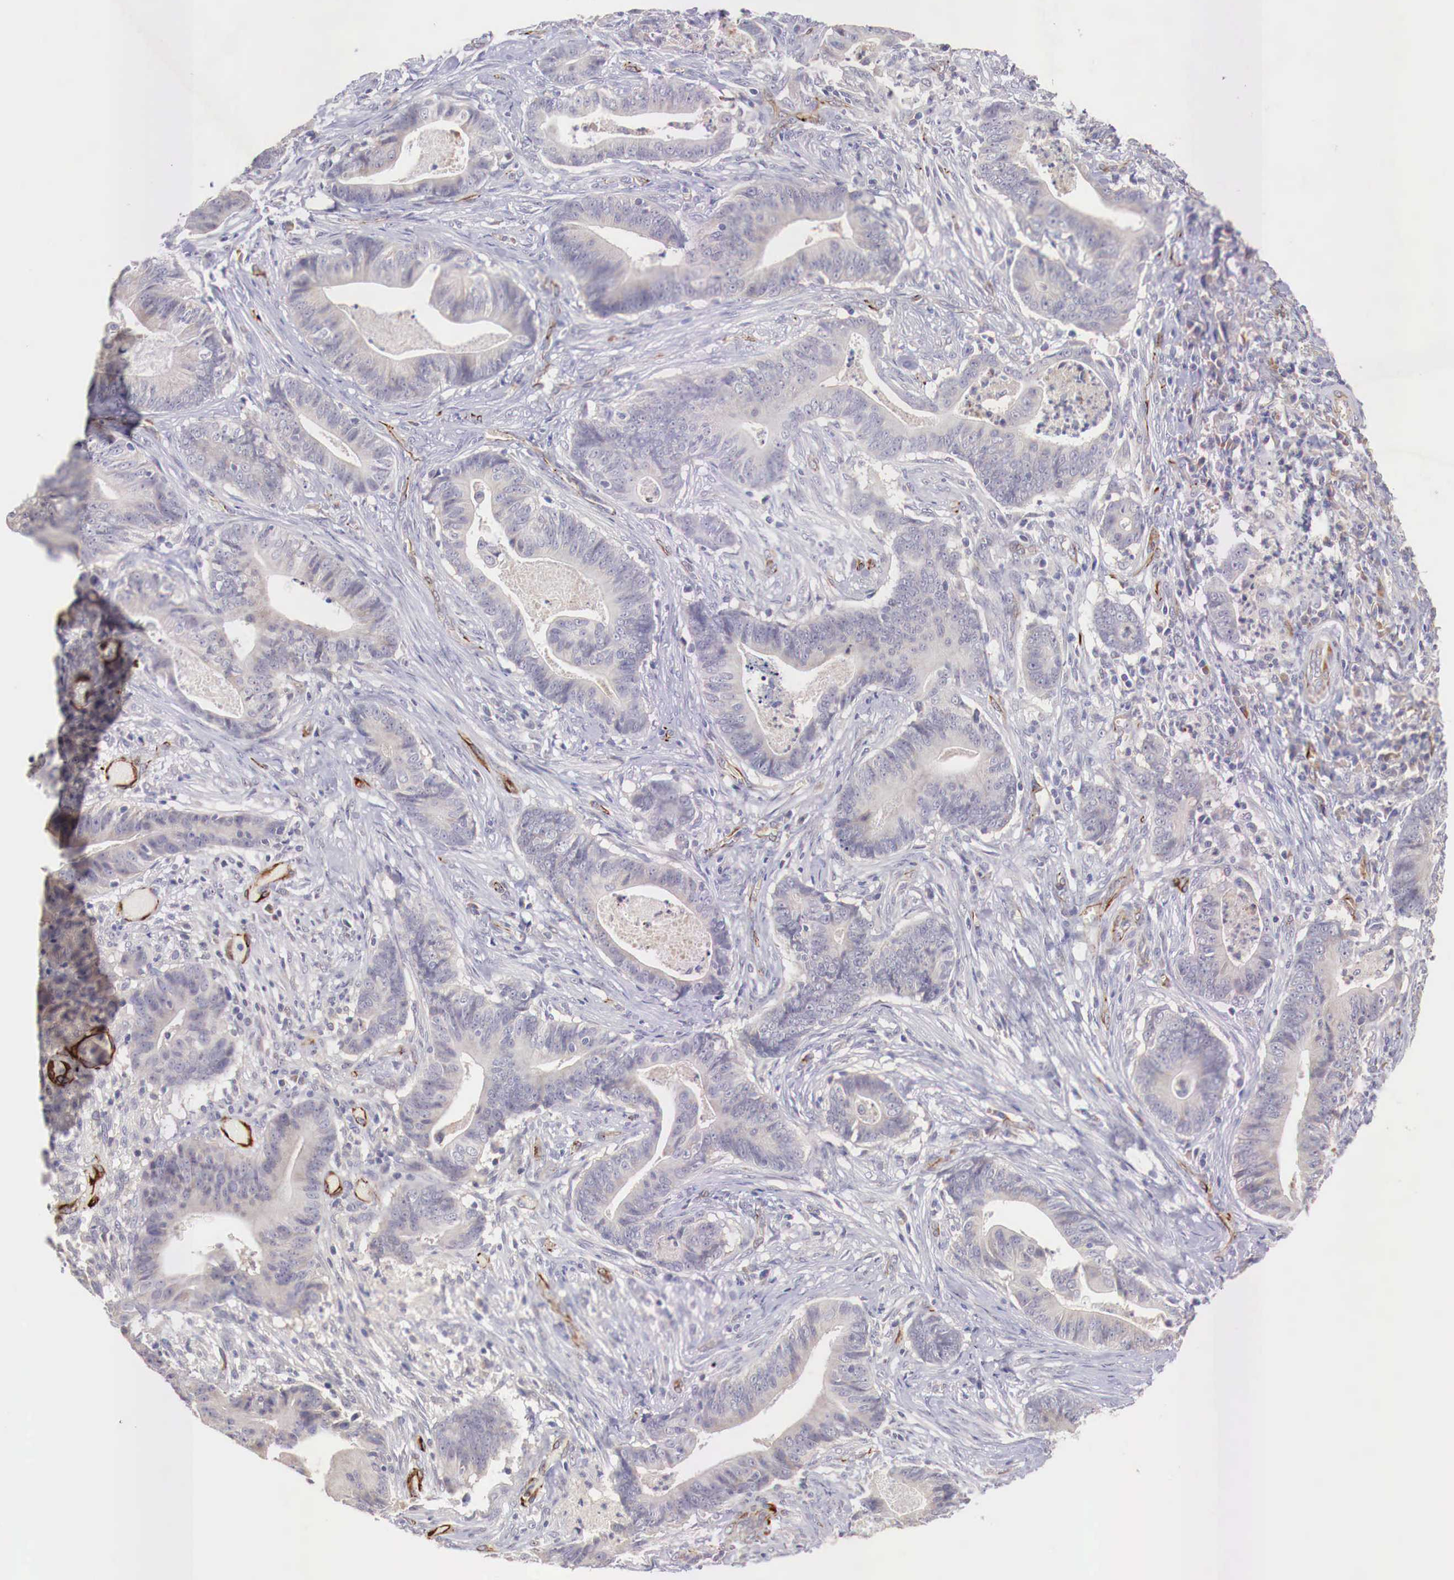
{"staining": {"intensity": "negative", "quantity": "none", "location": "none"}, "tissue": "stomach cancer", "cell_type": "Tumor cells", "image_type": "cancer", "snomed": [{"axis": "morphology", "description": "Adenocarcinoma, NOS"}, {"axis": "topography", "description": "Stomach, lower"}], "caption": "This is a micrograph of immunohistochemistry staining of stomach cancer, which shows no positivity in tumor cells.", "gene": "WT1", "patient": {"sex": "female", "age": 86}}